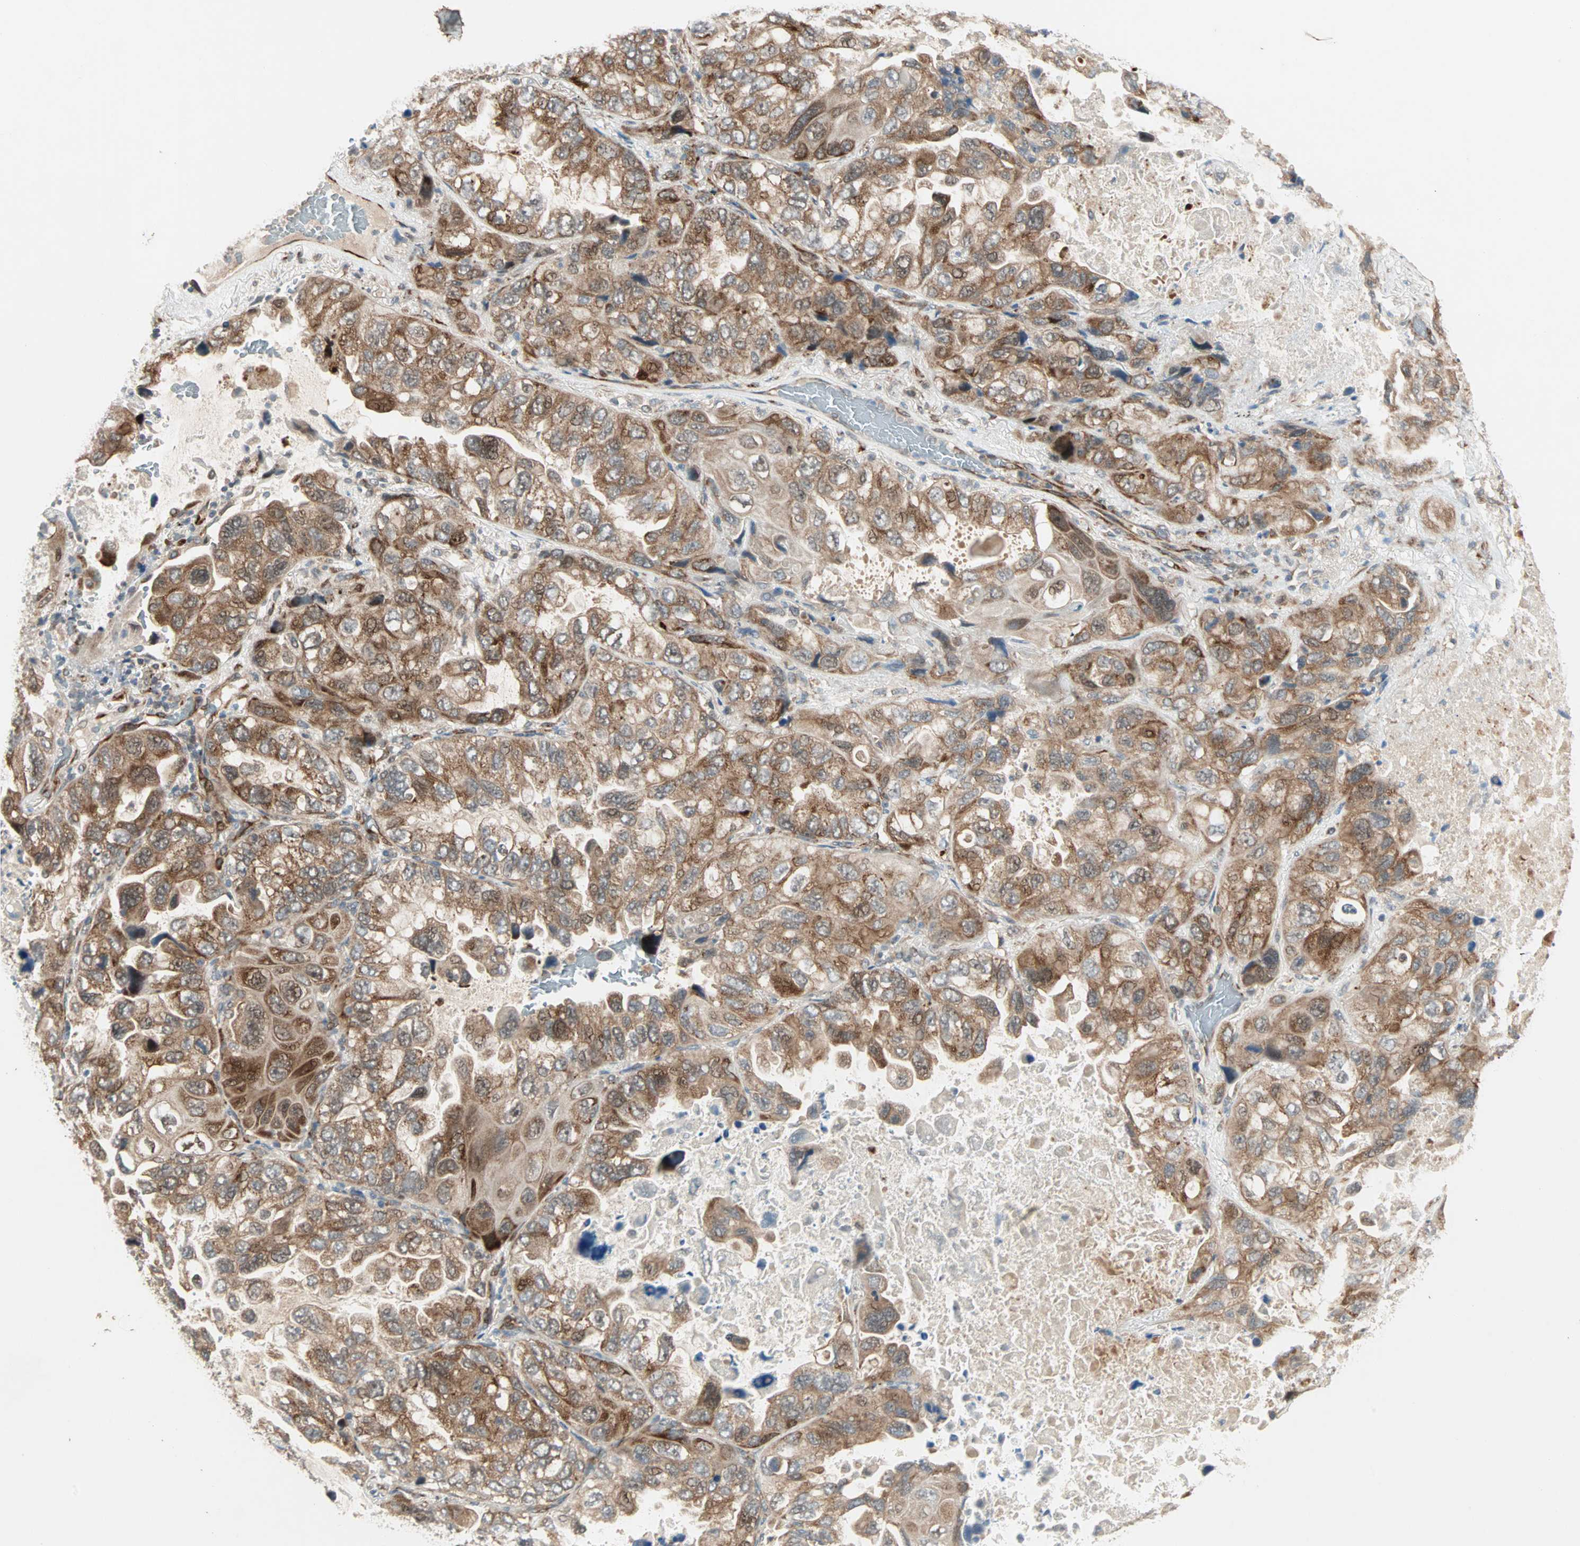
{"staining": {"intensity": "moderate", "quantity": ">75%", "location": "cytoplasmic/membranous,nuclear"}, "tissue": "lung cancer", "cell_type": "Tumor cells", "image_type": "cancer", "snomed": [{"axis": "morphology", "description": "Squamous cell carcinoma, NOS"}, {"axis": "topography", "description": "Lung"}], "caption": "Protein expression analysis of lung squamous cell carcinoma demonstrates moderate cytoplasmic/membranous and nuclear expression in approximately >75% of tumor cells.", "gene": "ZNF37A", "patient": {"sex": "female", "age": 73}}